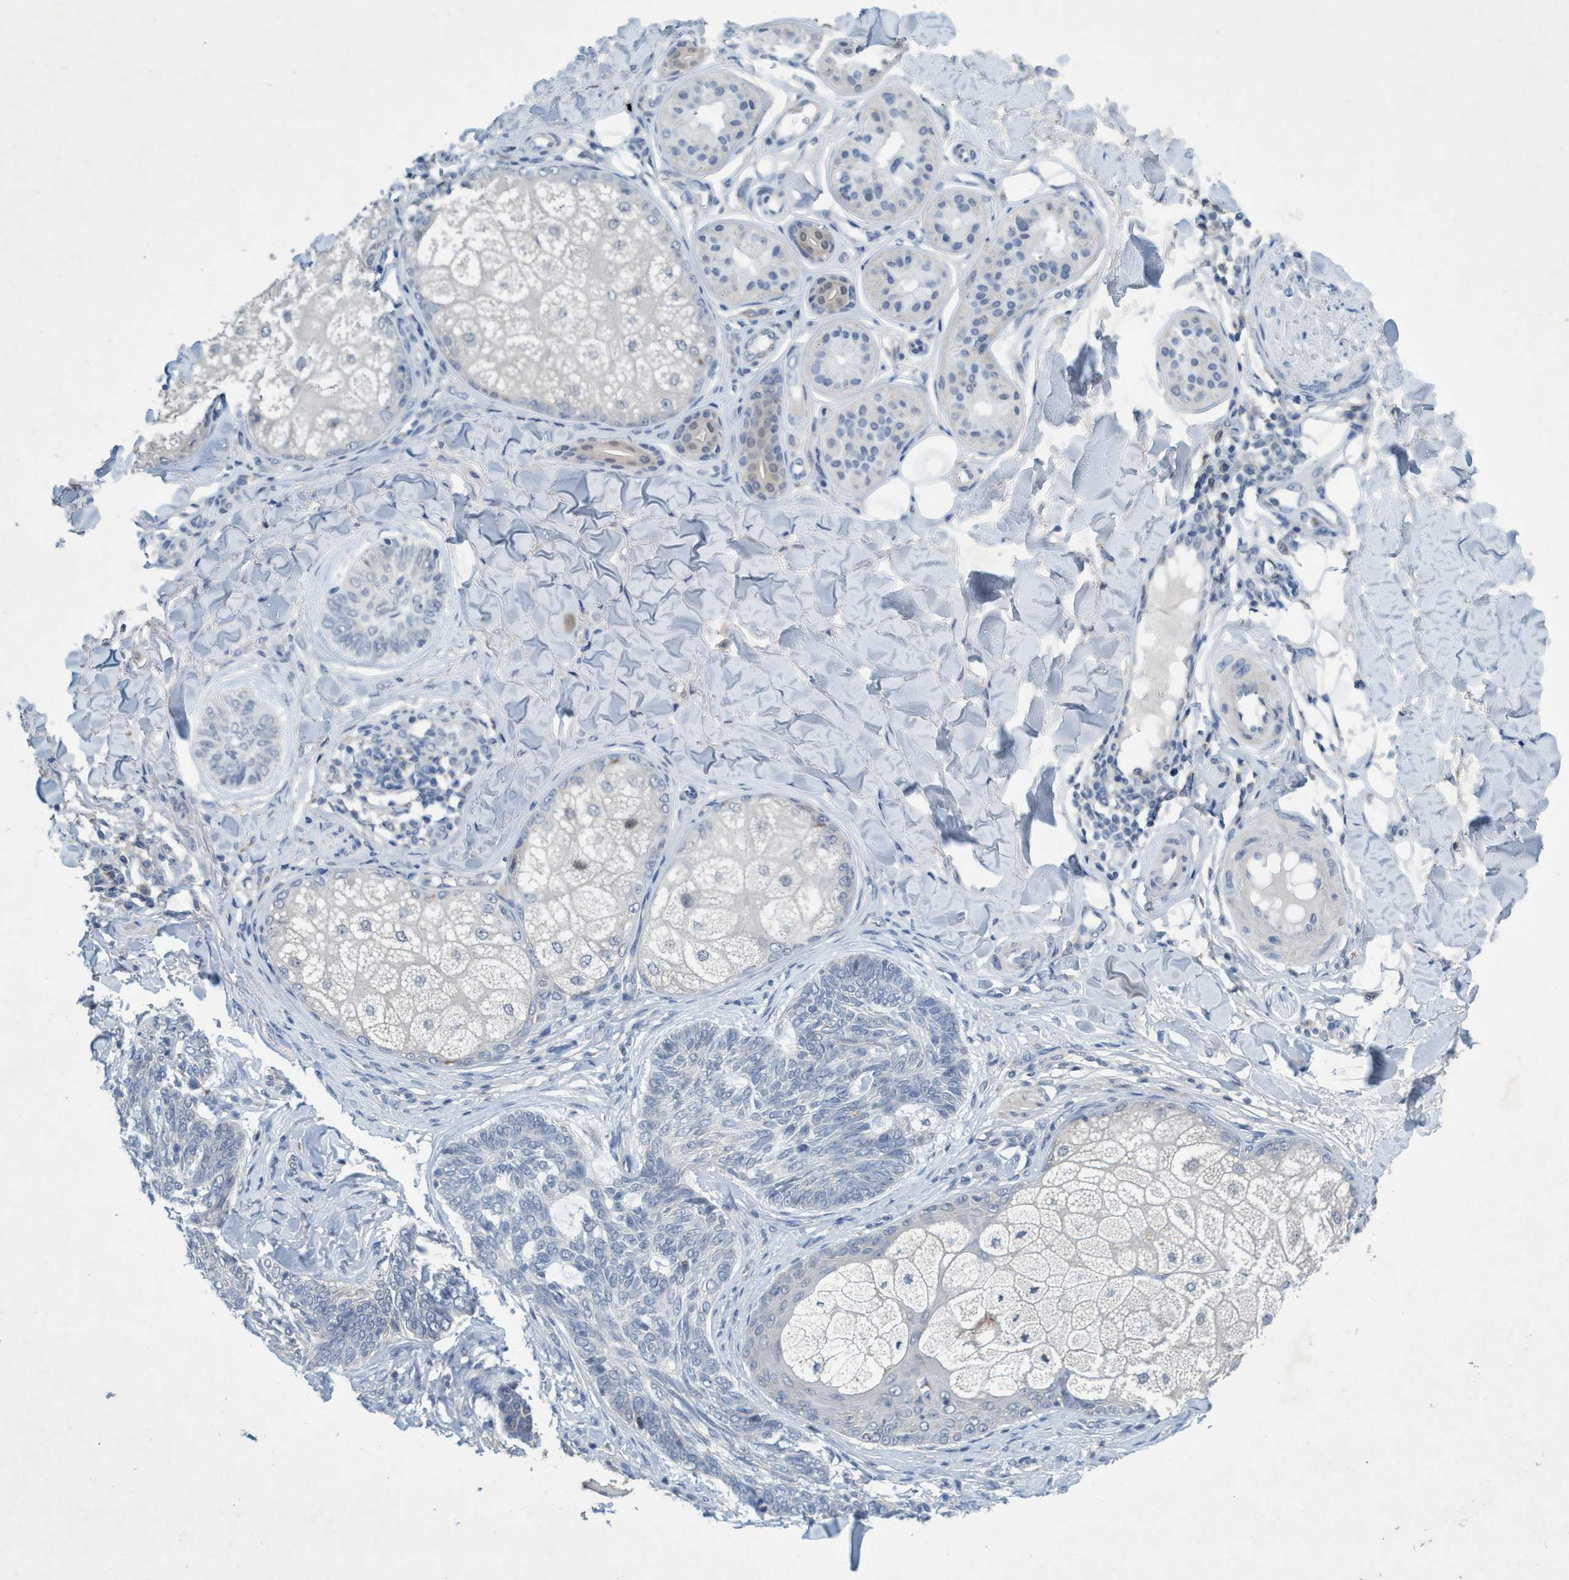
{"staining": {"intensity": "negative", "quantity": "none", "location": "none"}, "tissue": "skin cancer", "cell_type": "Tumor cells", "image_type": "cancer", "snomed": [{"axis": "morphology", "description": "Basal cell carcinoma"}, {"axis": "topography", "description": "Skin"}], "caption": "This is an immunohistochemistry (IHC) micrograph of skin basal cell carcinoma. There is no expression in tumor cells.", "gene": "RNF208", "patient": {"sex": "male", "age": 43}}